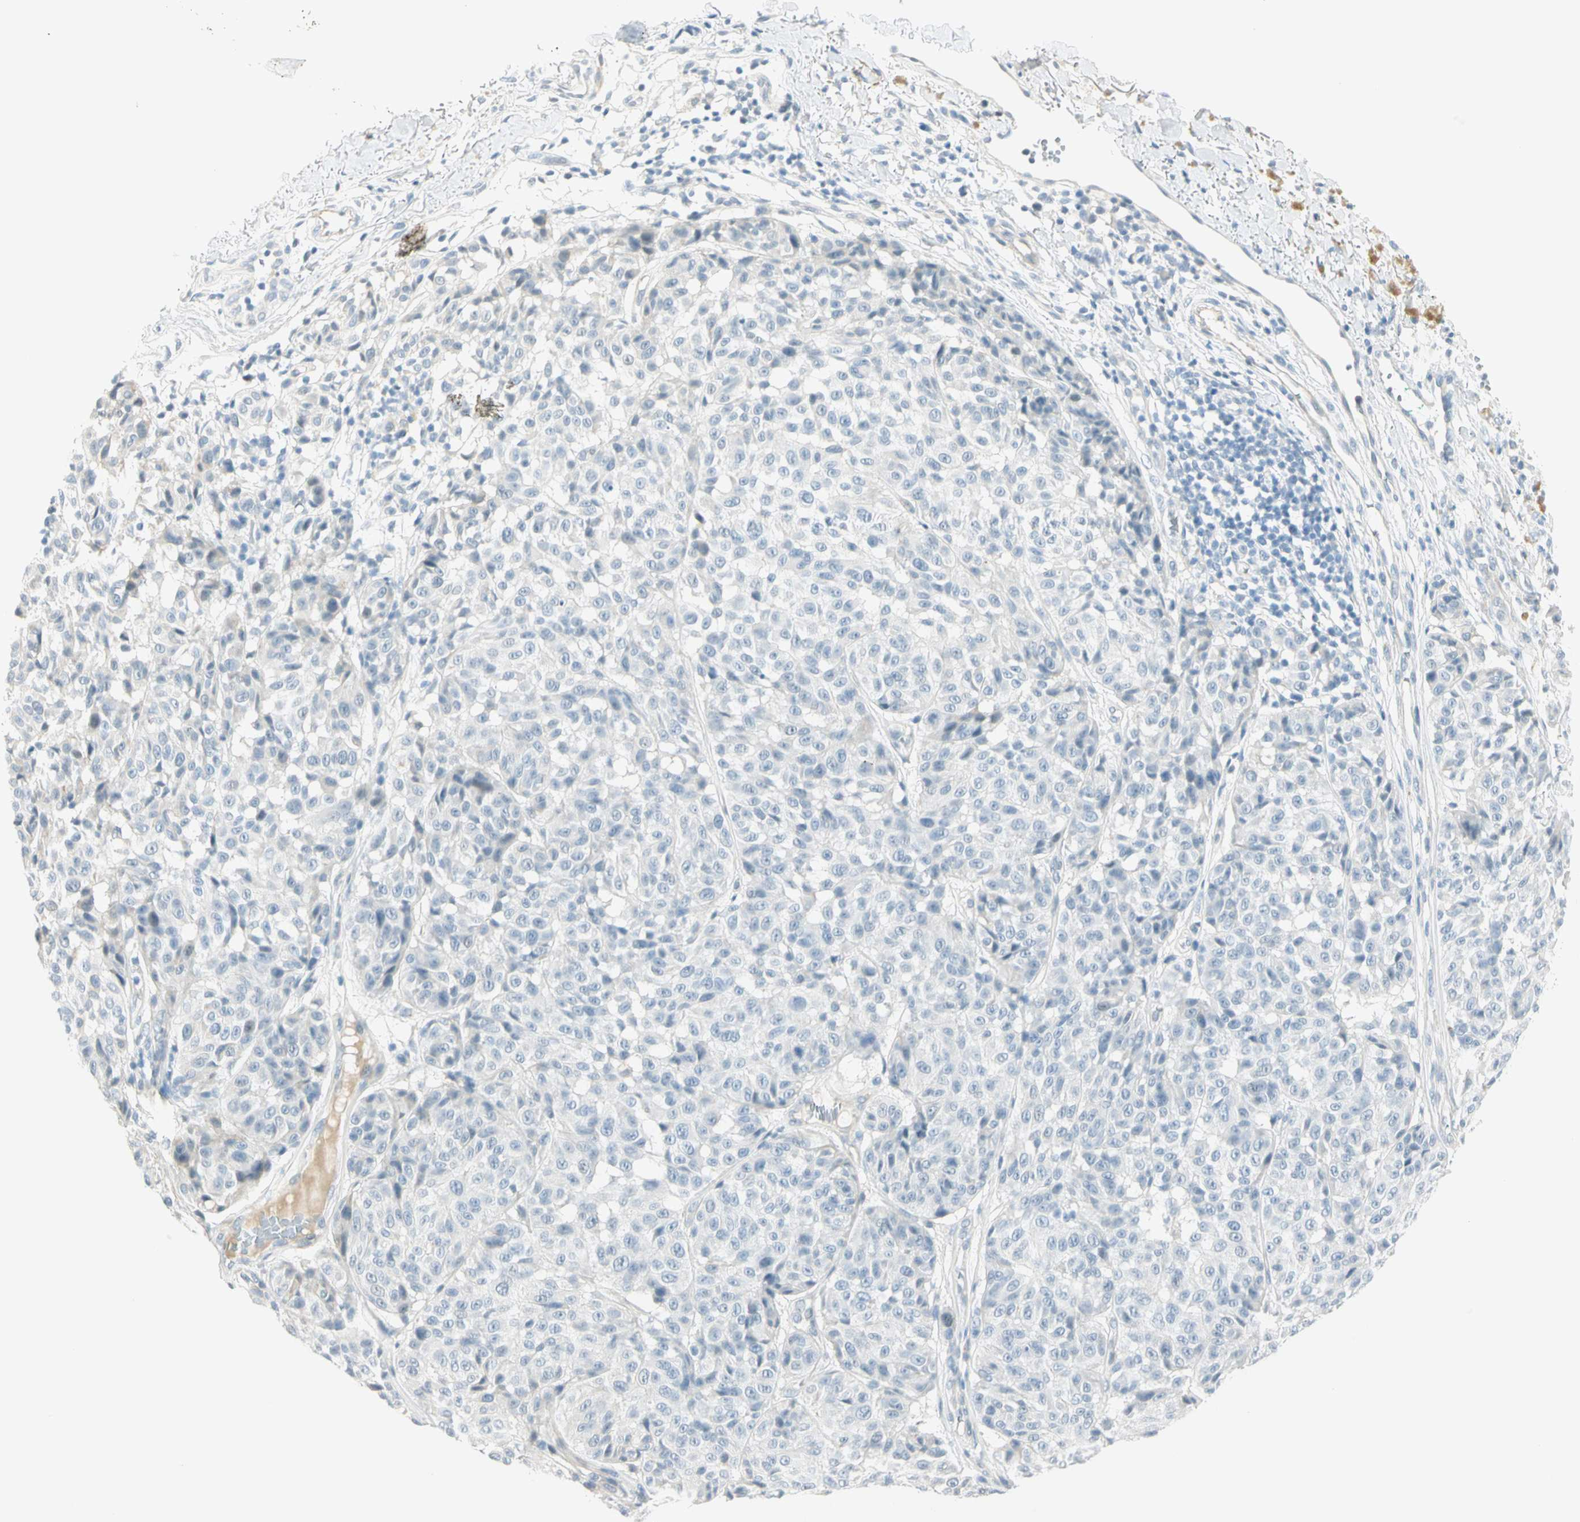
{"staining": {"intensity": "negative", "quantity": "none", "location": "none"}, "tissue": "melanoma", "cell_type": "Tumor cells", "image_type": "cancer", "snomed": [{"axis": "morphology", "description": "Malignant melanoma, NOS"}, {"axis": "topography", "description": "Skin"}], "caption": "Malignant melanoma stained for a protein using IHC shows no positivity tumor cells.", "gene": "MLLT10", "patient": {"sex": "female", "age": 46}}